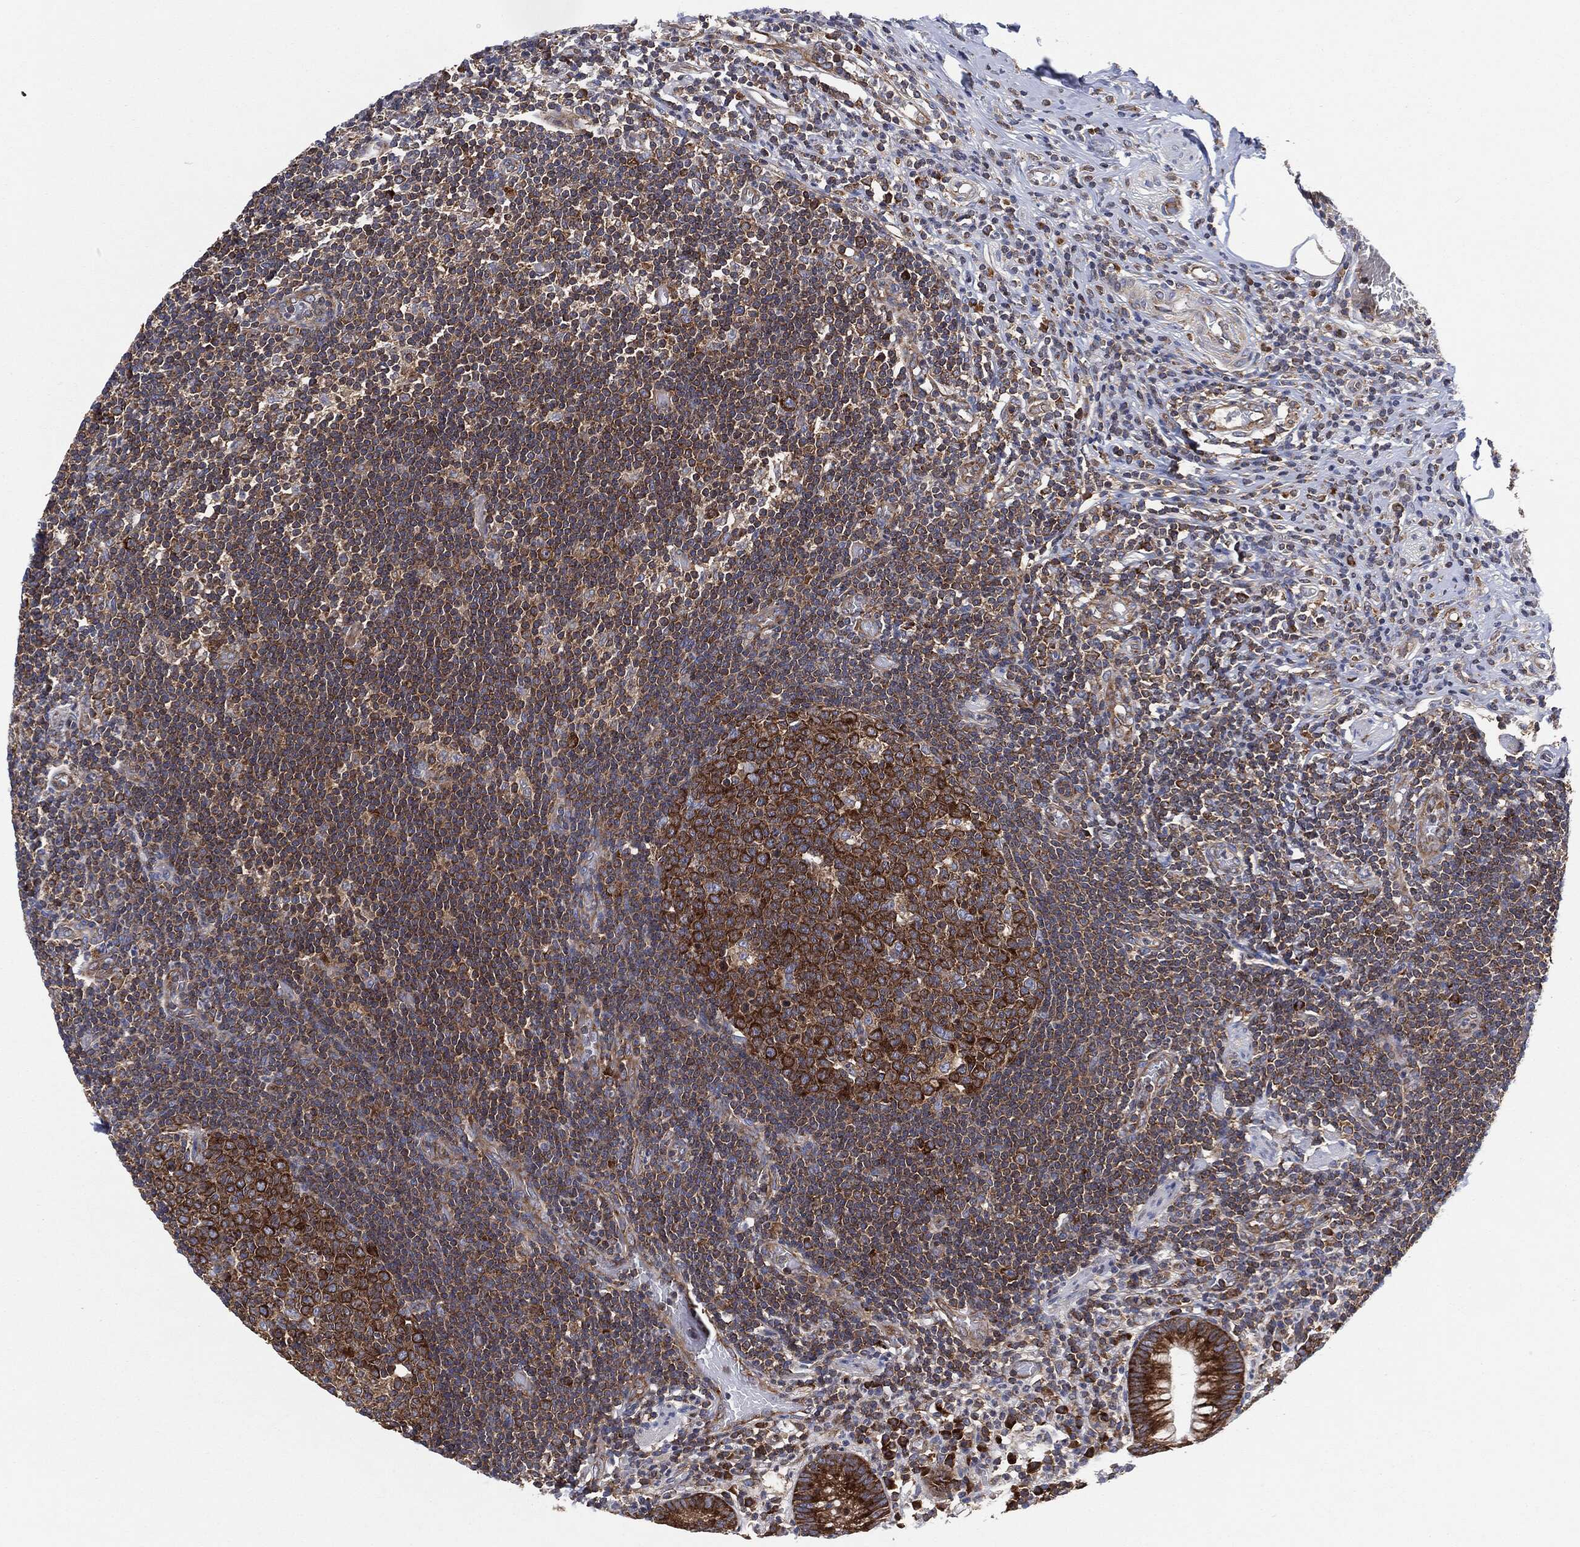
{"staining": {"intensity": "moderate", "quantity": ">75%", "location": "cytoplasmic/membranous"}, "tissue": "appendix", "cell_type": "Glandular cells", "image_type": "normal", "snomed": [{"axis": "morphology", "description": "Normal tissue, NOS"}, {"axis": "topography", "description": "Appendix"}], "caption": "Glandular cells reveal medium levels of moderate cytoplasmic/membranous positivity in about >75% of cells in benign appendix. Nuclei are stained in blue.", "gene": "EIF2S2", "patient": {"sex": "female", "age": 40}}